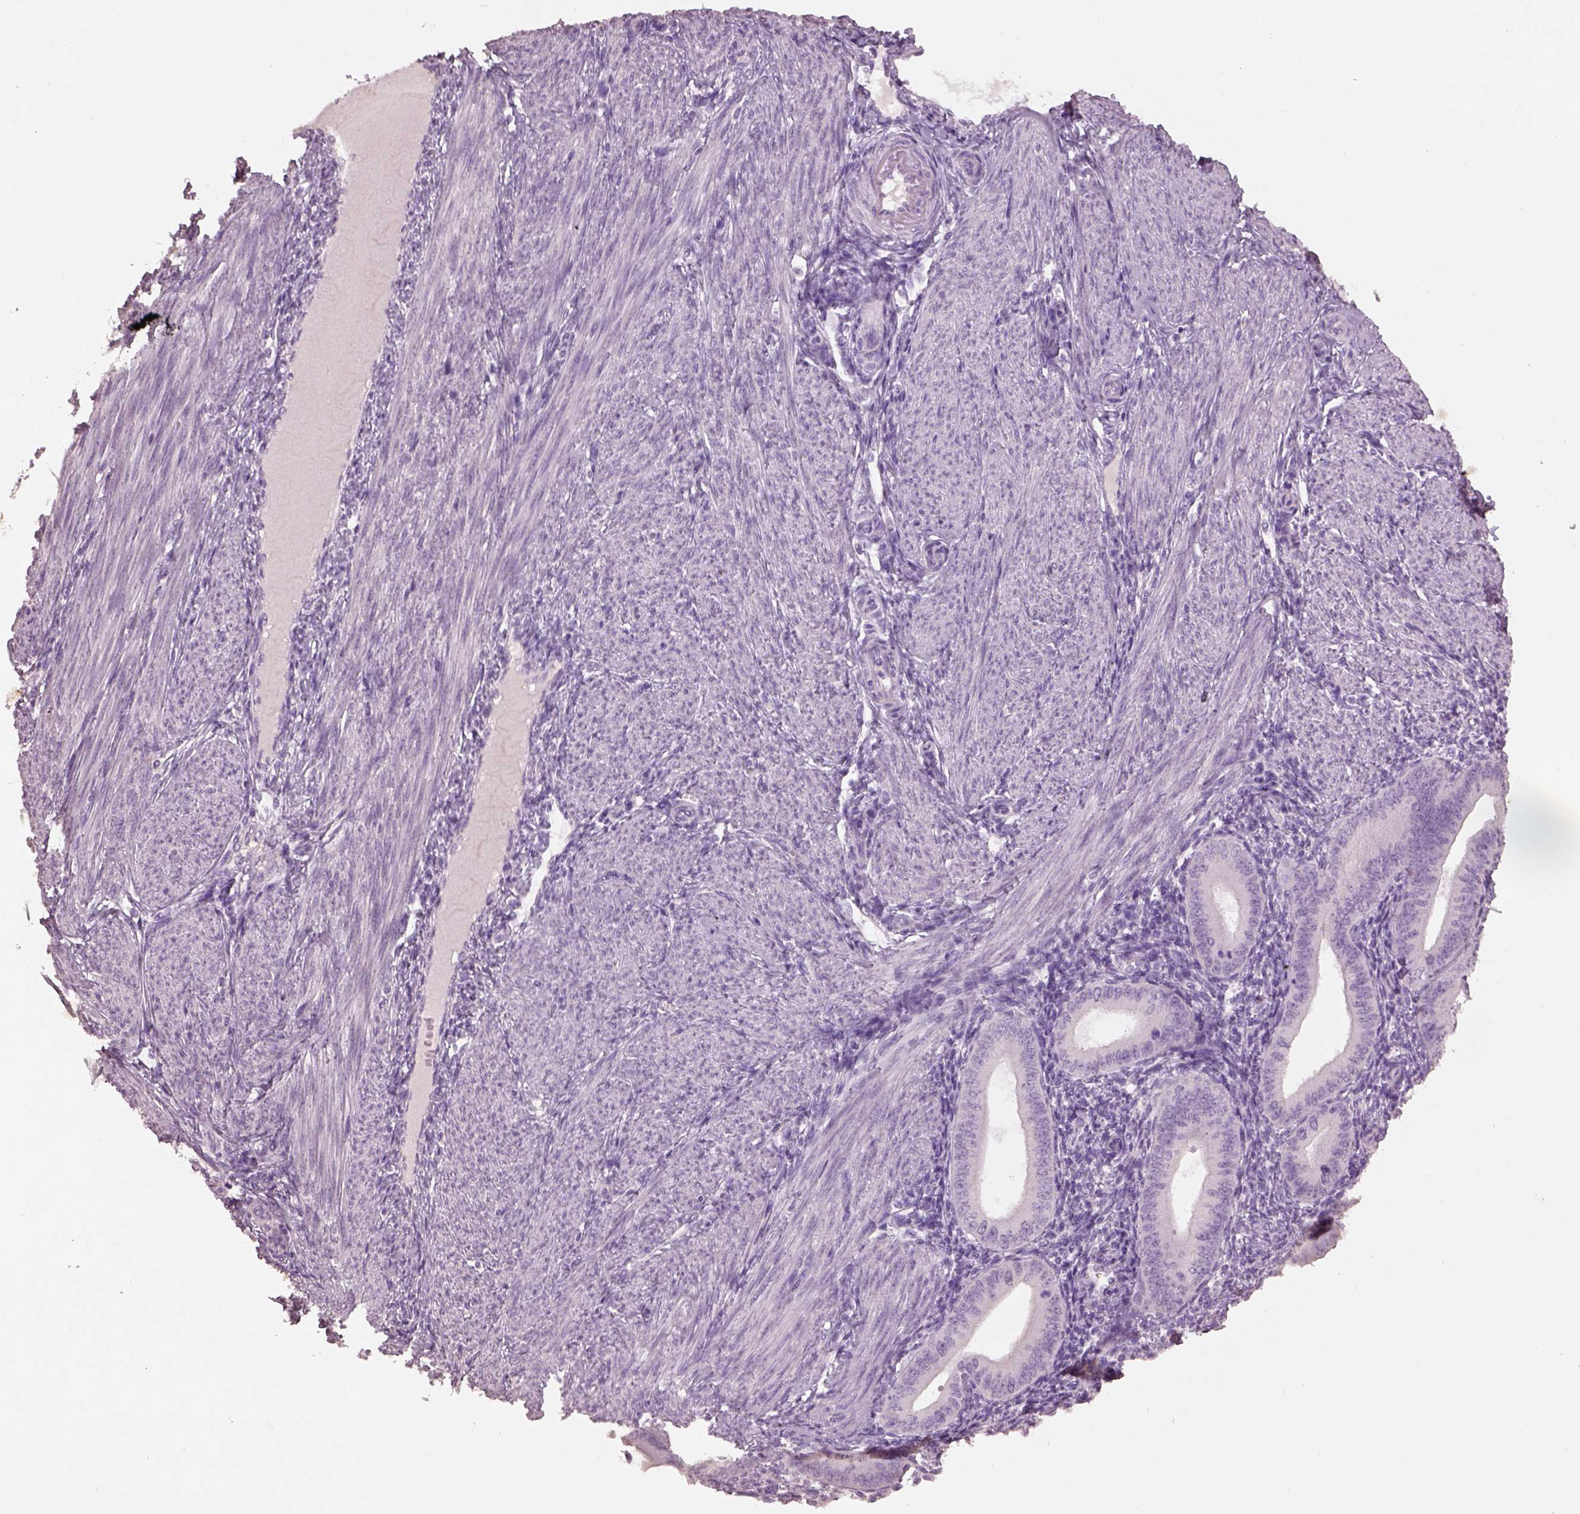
{"staining": {"intensity": "negative", "quantity": "none", "location": "none"}, "tissue": "endometrium", "cell_type": "Cells in endometrial stroma", "image_type": "normal", "snomed": [{"axis": "morphology", "description": "Normal tissue, NOS"}, {"axis": "topography", "description": "Endometrium"}], "caption": "Image shows no protein positivity in cells in endometrial stroma of normal endometrium. The staining was performed using DAB (3,3'-diaminobenzidine) to visualize the protein expression in brown, while the nuclei were stained in blue with hematoxylin (Magnification: 20x).", "gene": "KCNIP3", "patient": {"sex": "female", "age": 39}}